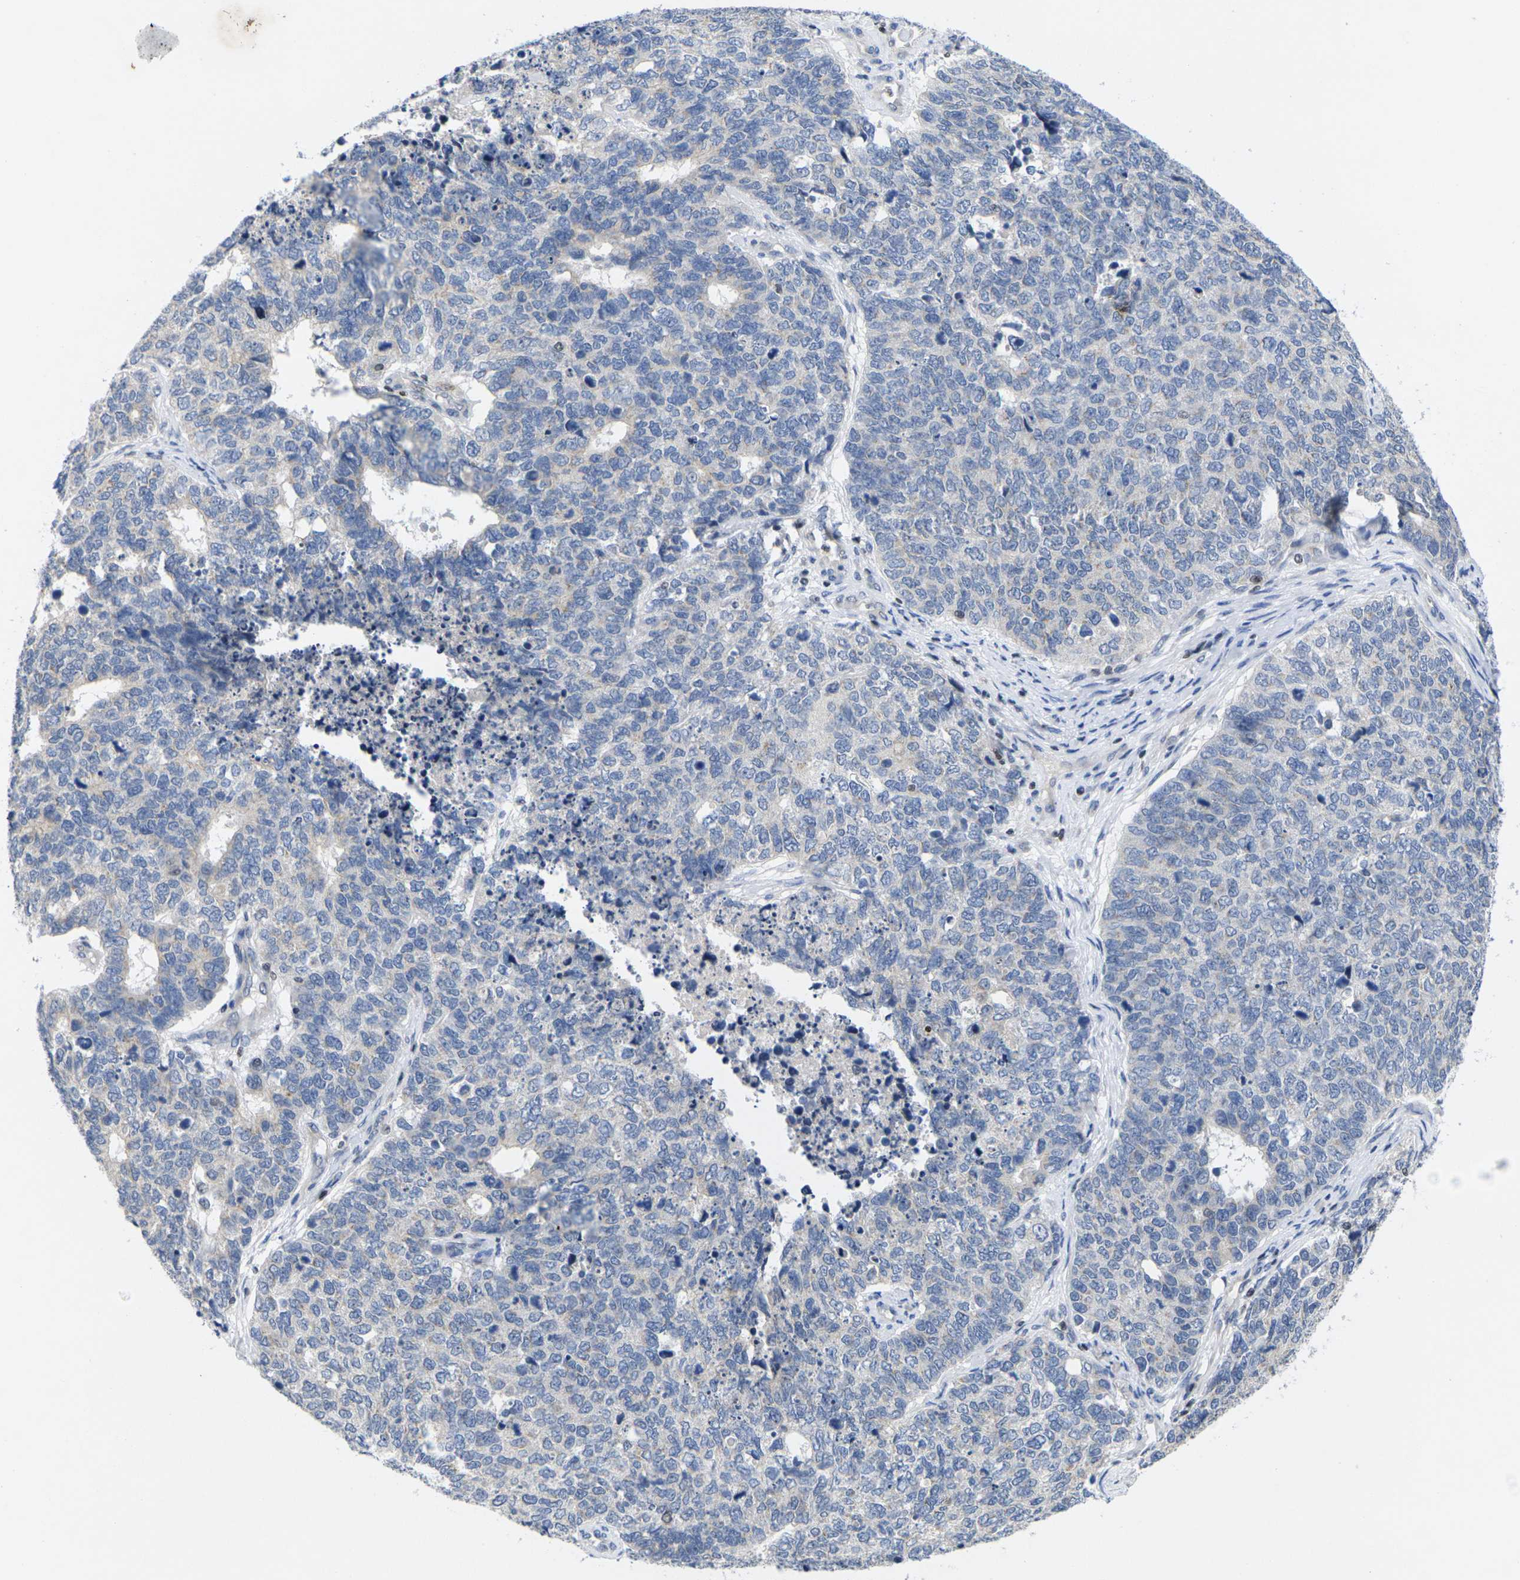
{"staining": {"intensity": "negative", "quantity": "none", "location": "none"}, "tissue": "cervical cancer", "cell_type": "Tumor cells", "image_type": "cancer", "snomed": [{"axis": "morphology", "description": "Squamous cell carcinoma, NOS"}, {"axis": "topography", "description": "Cervix"}], "caption": "Squamous cell carcinoma (cervical) stained for a protein using IHC reveals no staining tumor cells.", "gene": "IKZF1", "patient": {"sex": "female", "age": 63}}